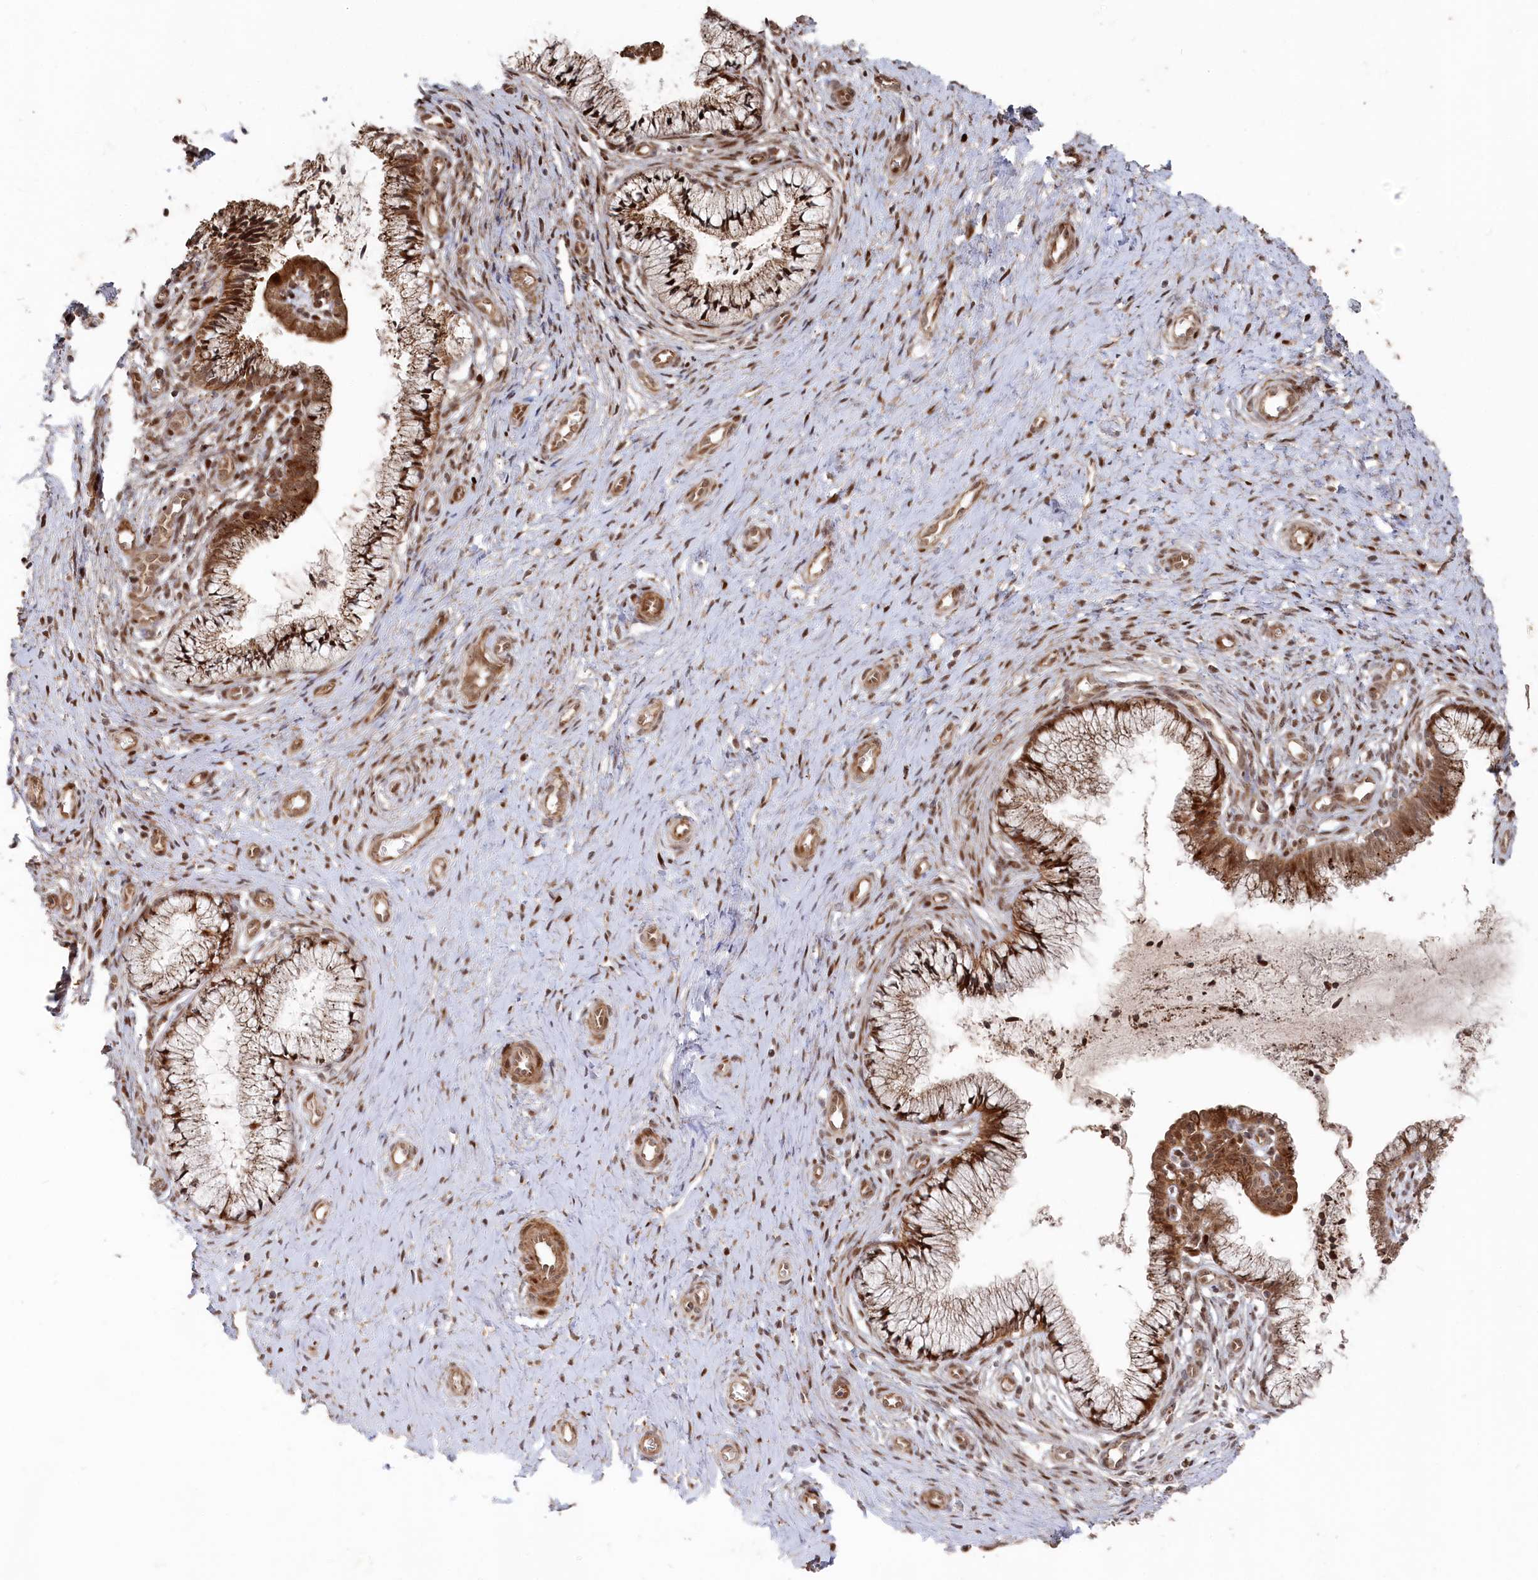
{"staining": {"intensity": "moderate", "quantity": ">75%", "location": "cytoplasmic/membranous,nuclear"}, "tissue": "cervix", "cell_type": "Glandular cells", "image_type": "normal", "snomed": [{"axis": "morphology", "description": "Normal tissue, NOS"}, {"axis": "topography", "description": "Cervix"}], "caption": "Brown immunohistochemical staining in normal human cervix exhibits moderate cytoplasmic/membranous,nuclear expression in approximately >75% of glandular cells.", "gene": "POLR3A", "patient": {"sex": "female", "age": 36}}